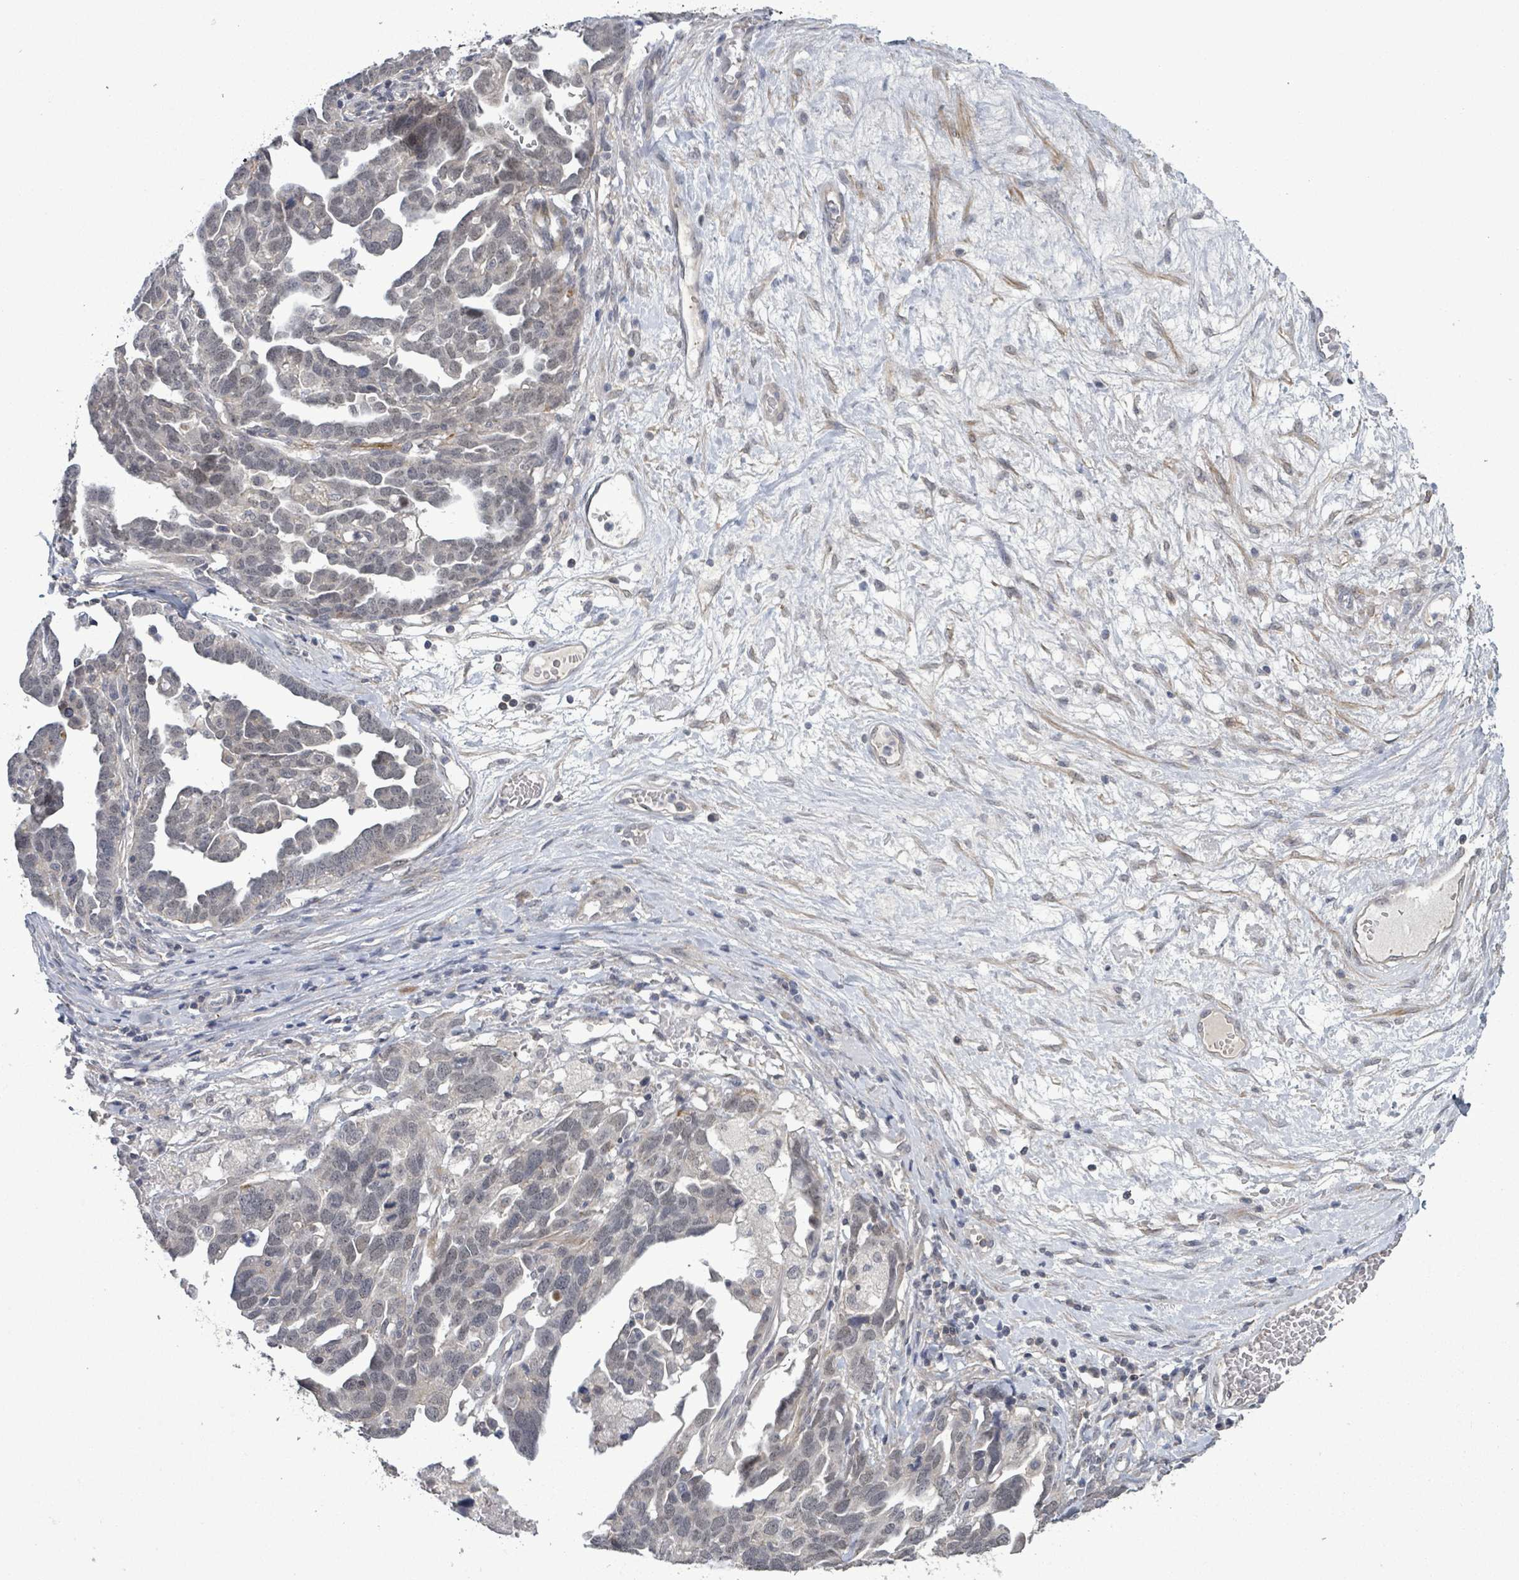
{"staining": {"intensity": "negative", "quantity": "none", "location": "none"}, "tissue": "ovarian cancer", "cell_type": "Tumor cells", "image_type": "cancer", "snomed": [{"axis": "morphology", "description": "Cystadenocarcinoma, serous, NOS"}, {"axis": "topography", "description": "Ovary"}], "caption": "There is no significant expression in tumor cells of ovarian cancer.", "gene": "AMMECR1", "patient": {"sex": "female", "age": 54}}